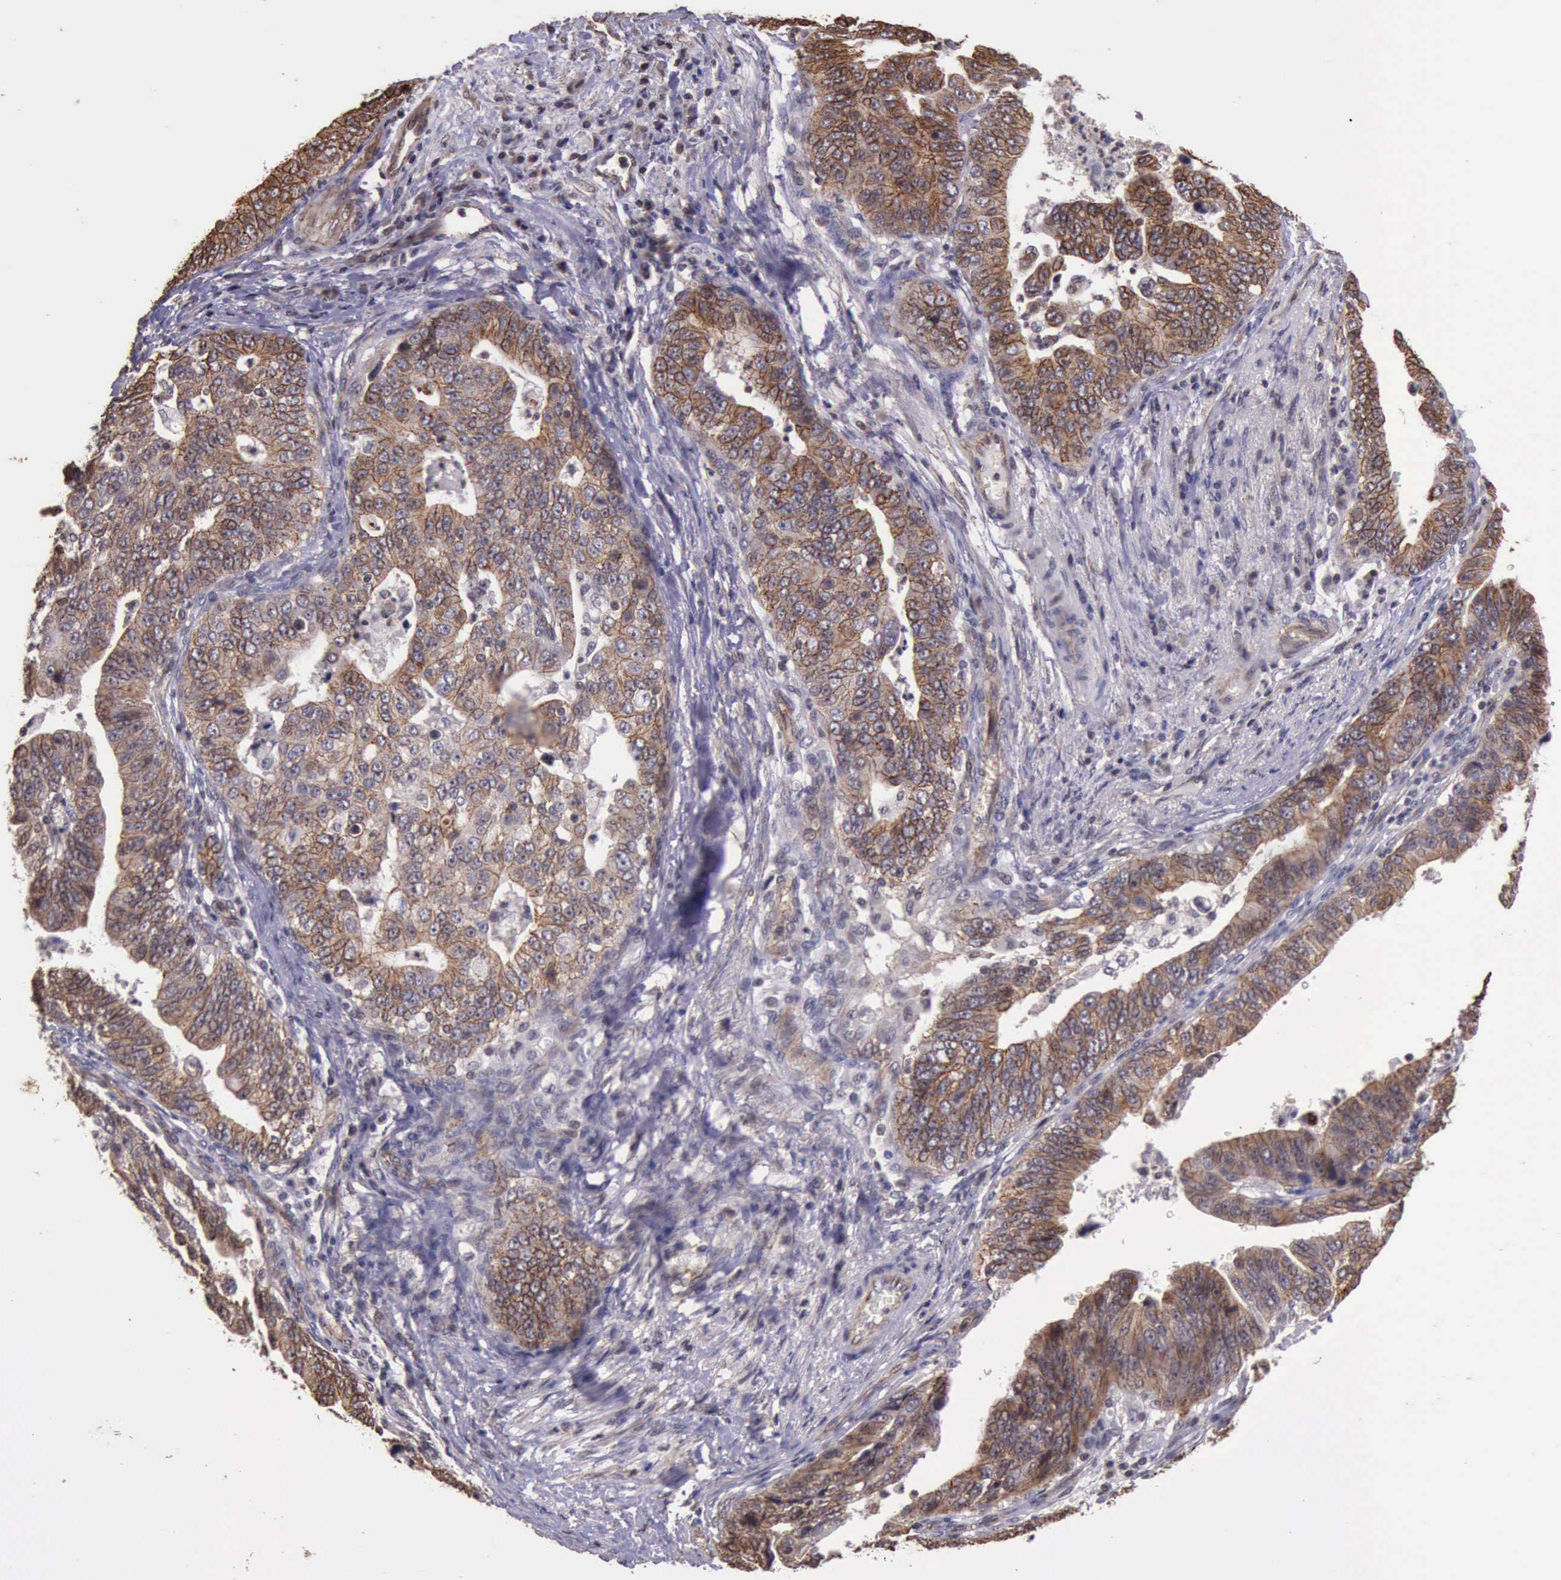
{"staining": {"intensity": "moderate", "quantity": "25%-75%", "location": "cytoplasmic/membranous"}, "tissue": "stomach cancer", "cell_type": "Tumor cells", "image_type": "cancer", "snomed": [{"axis": "morphology", "description": "Adenocarcinoma, NOS"}, {"axis": "topography", "description": "Stomach, upper"}], "caption": "Adenocarcinoma (stomach) stained with a brown dye shows moderate cytoplasmic/membranous positive staining in approximately 25%-75% of tumor cells.", "gene": "CTNNB1", "patient": {"sex": "female", "age": 50}}